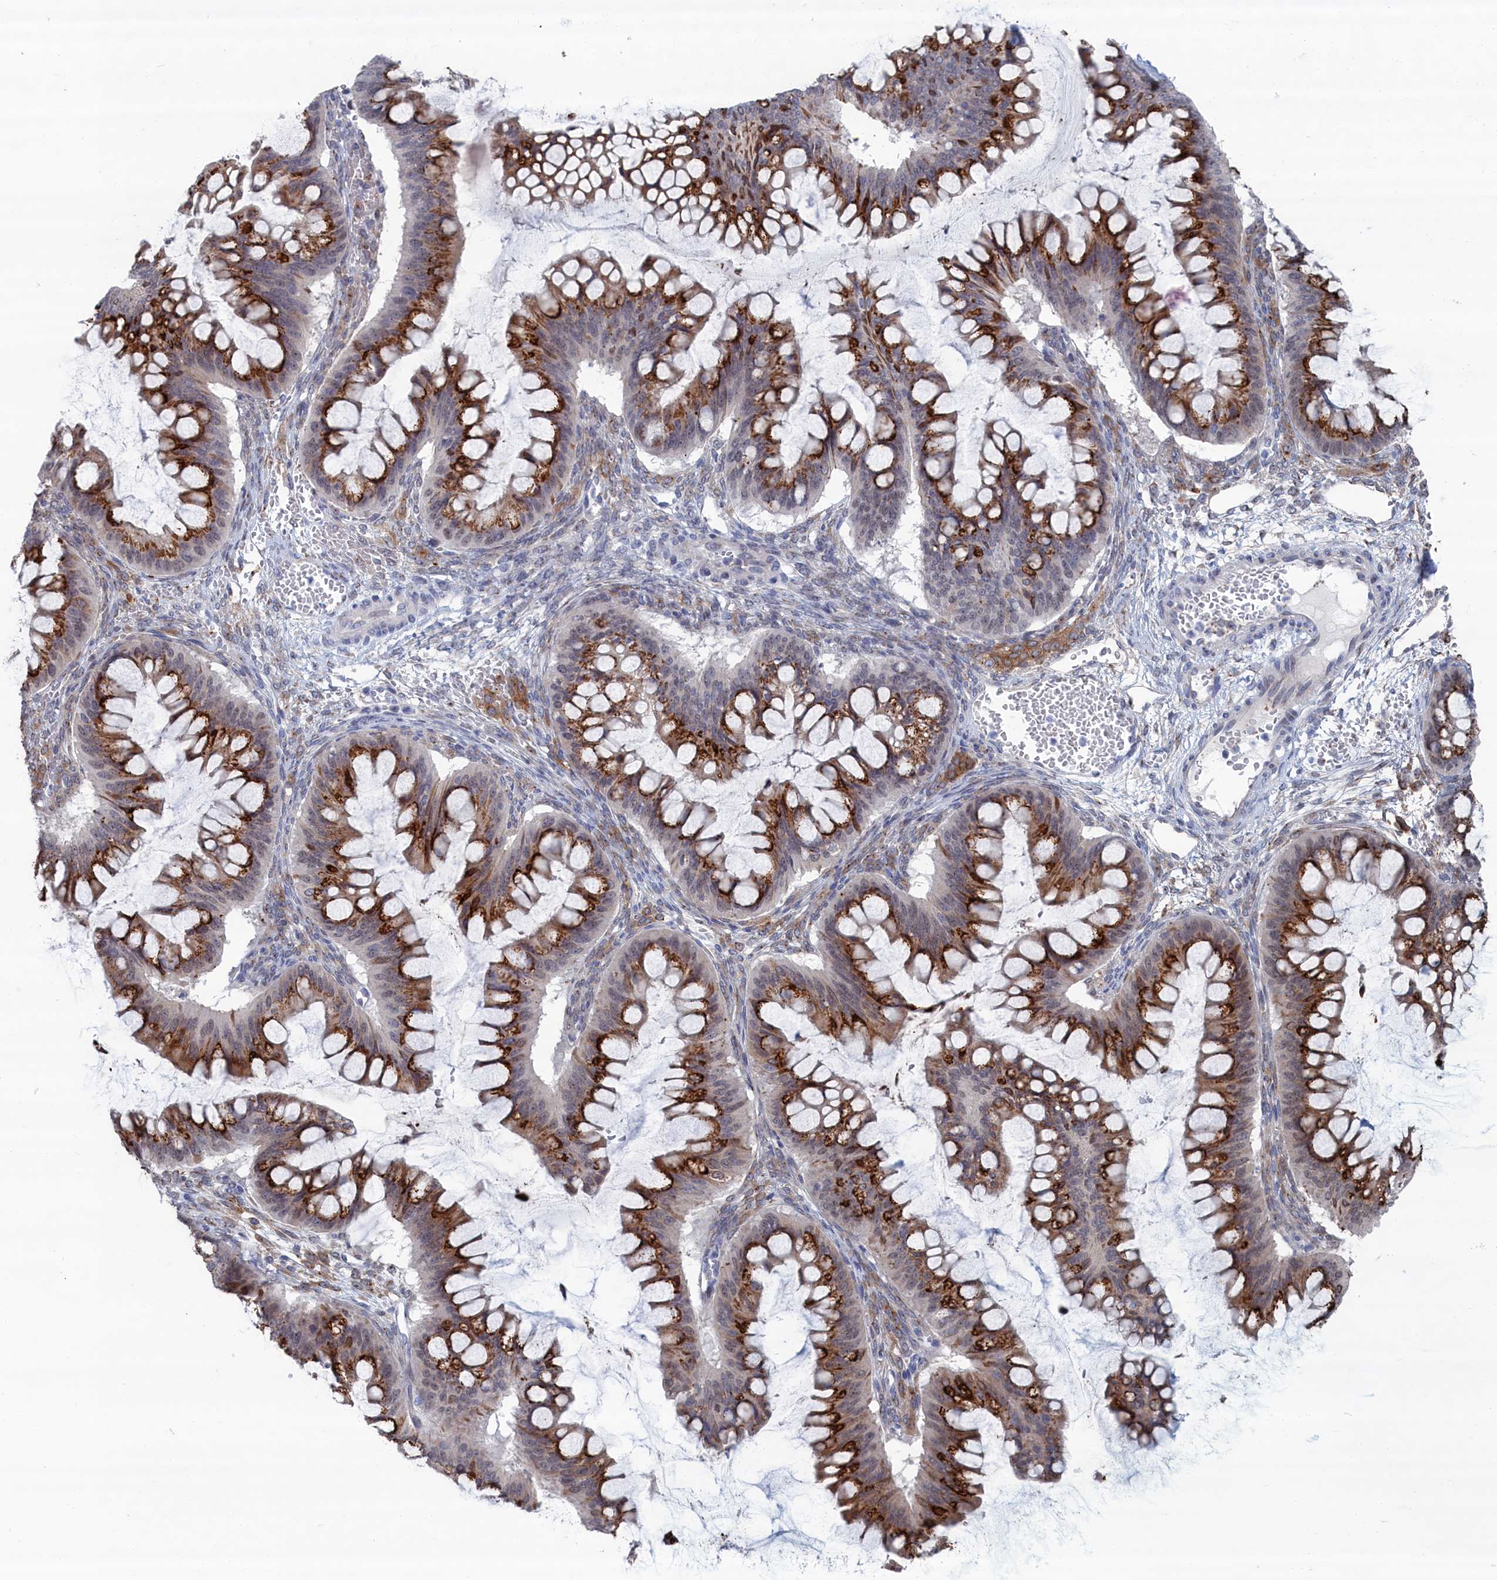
{"staining": {"intensity": "strong", "quantity": ">75%", "location": "cytoplasmic/membranous"}, "tissue": "ovarian cancer", "cell_type": "Tumor cells", "image_type": "cancer", "snomed": [{"axis": "morphology", "description": "Cystadenocarcinoma, mucinous, NOS"}, {"axis": "topography", "description": "Ovary"}], "caption": "IHC staining of mucinous cystadenocarcinoma (ovarian), which shows high levels of strong cytoplasmic/membranous positivity in approximately >75% of tumor cells indicating strong cytoplasmic/membranous protein positivity. The staining was performed using DAB (brown) for protein detection and nuclei were counterstained in hematoxylin (blue).", "gene": "IRX1", "patient": {"sex": "female", "age": 73}}